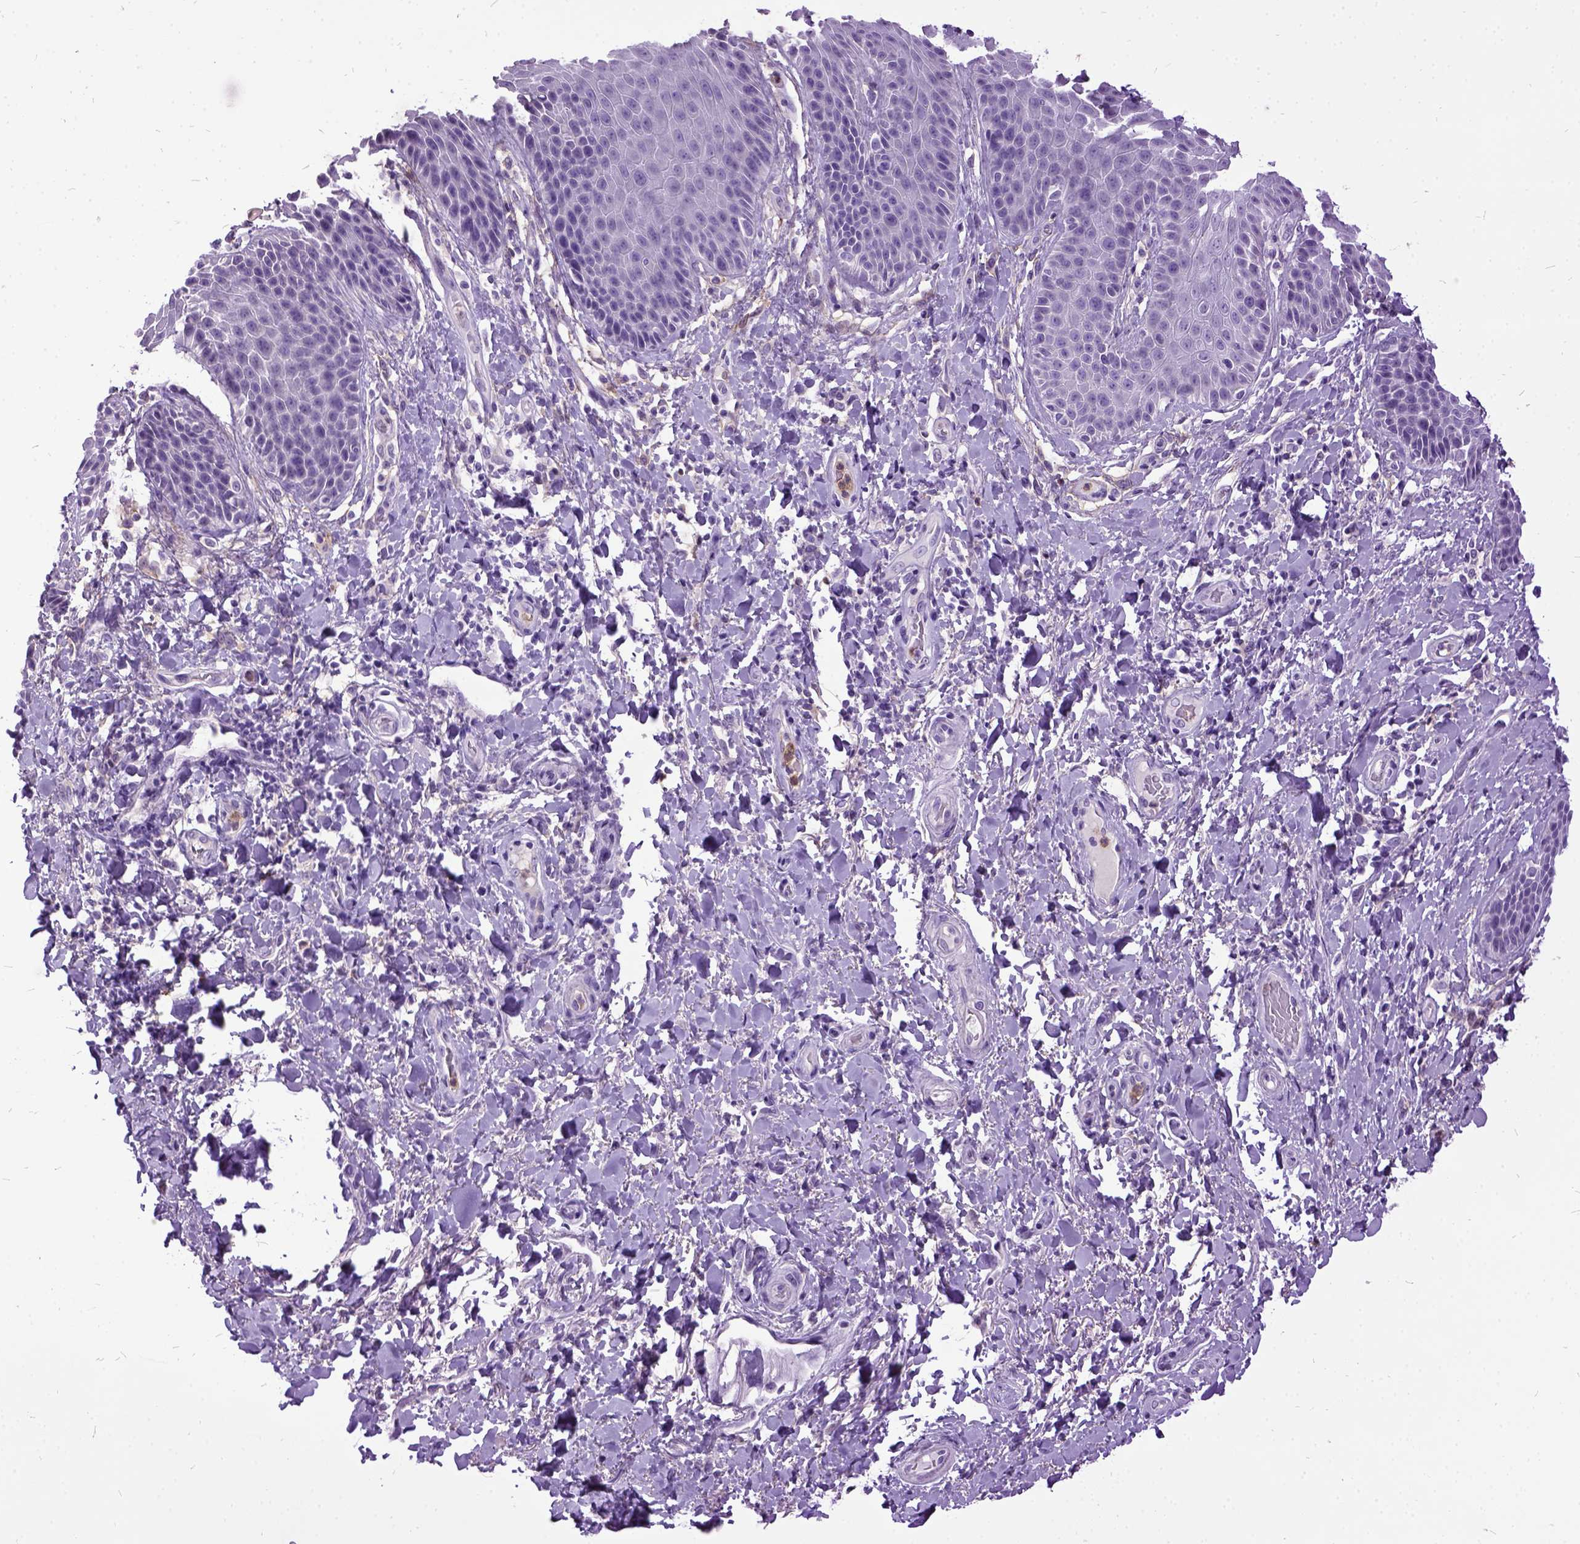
{"staining": {"intensity": "negative", "quantity": "none", "location": "none"}, "tissue": "skin", "cell_type": "Epidermal cells", "image_type": "normal", "snomed": [{"axis": "morphology", "description": "Normal tissue, NOS"}, {"axis": "topography", "description": "Anal"}, {"axis": "topography", "description": "Peripheral nerve tissue"}], "caption": "Immunohistochemical staining of benign human skin demonstrates no significant expression in epidermal cells. Nuclei are stained in blue.", "gene": "MME", "patient": {"sex": "male", "age": 51}}